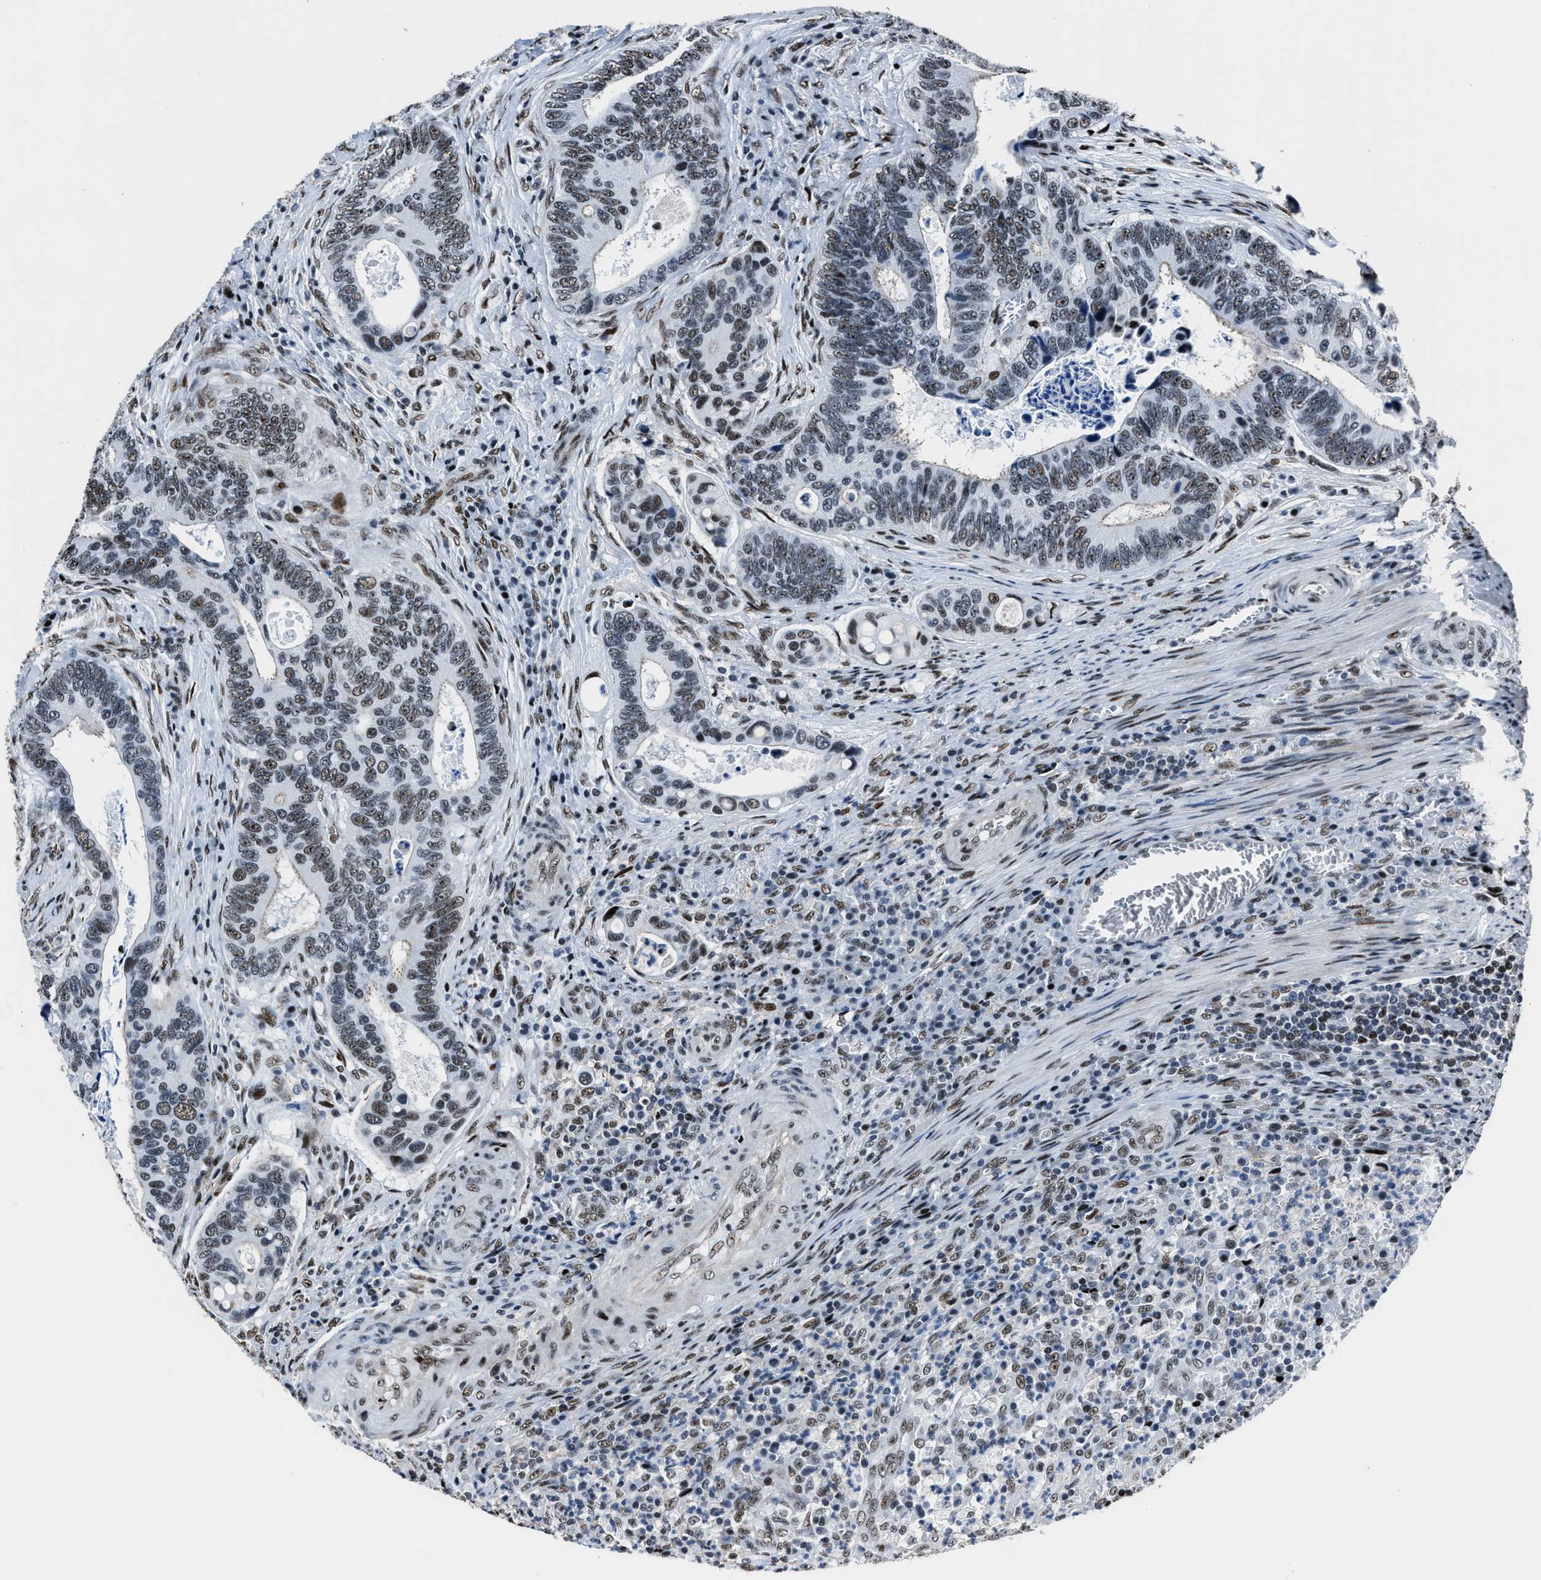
{"staining": {"intensity": "weak", "quantity": ">75%", "location": "nuclear"}, "tissue": "colorectal cancer", "cell_type": "Tumor cells", "image_type": "cancer", "snomed": [{"axis": "morphology", "description": "Inflammation, NOS"}, {"axis": "morphology", "description": "Adenocarcinoma, NOS"}, {"axis": "topography", "description": "Colon"}], "caption": "An immunohistochemistry (IHC) histopathology image of neoplastic tissue is shown. Protein staining in brown labels weak nuclear positivity in adenocarcinoma (colorectal) within tumor cells.", "gene": "PPIE", "patient": {"sex": "male", "age": 72}}